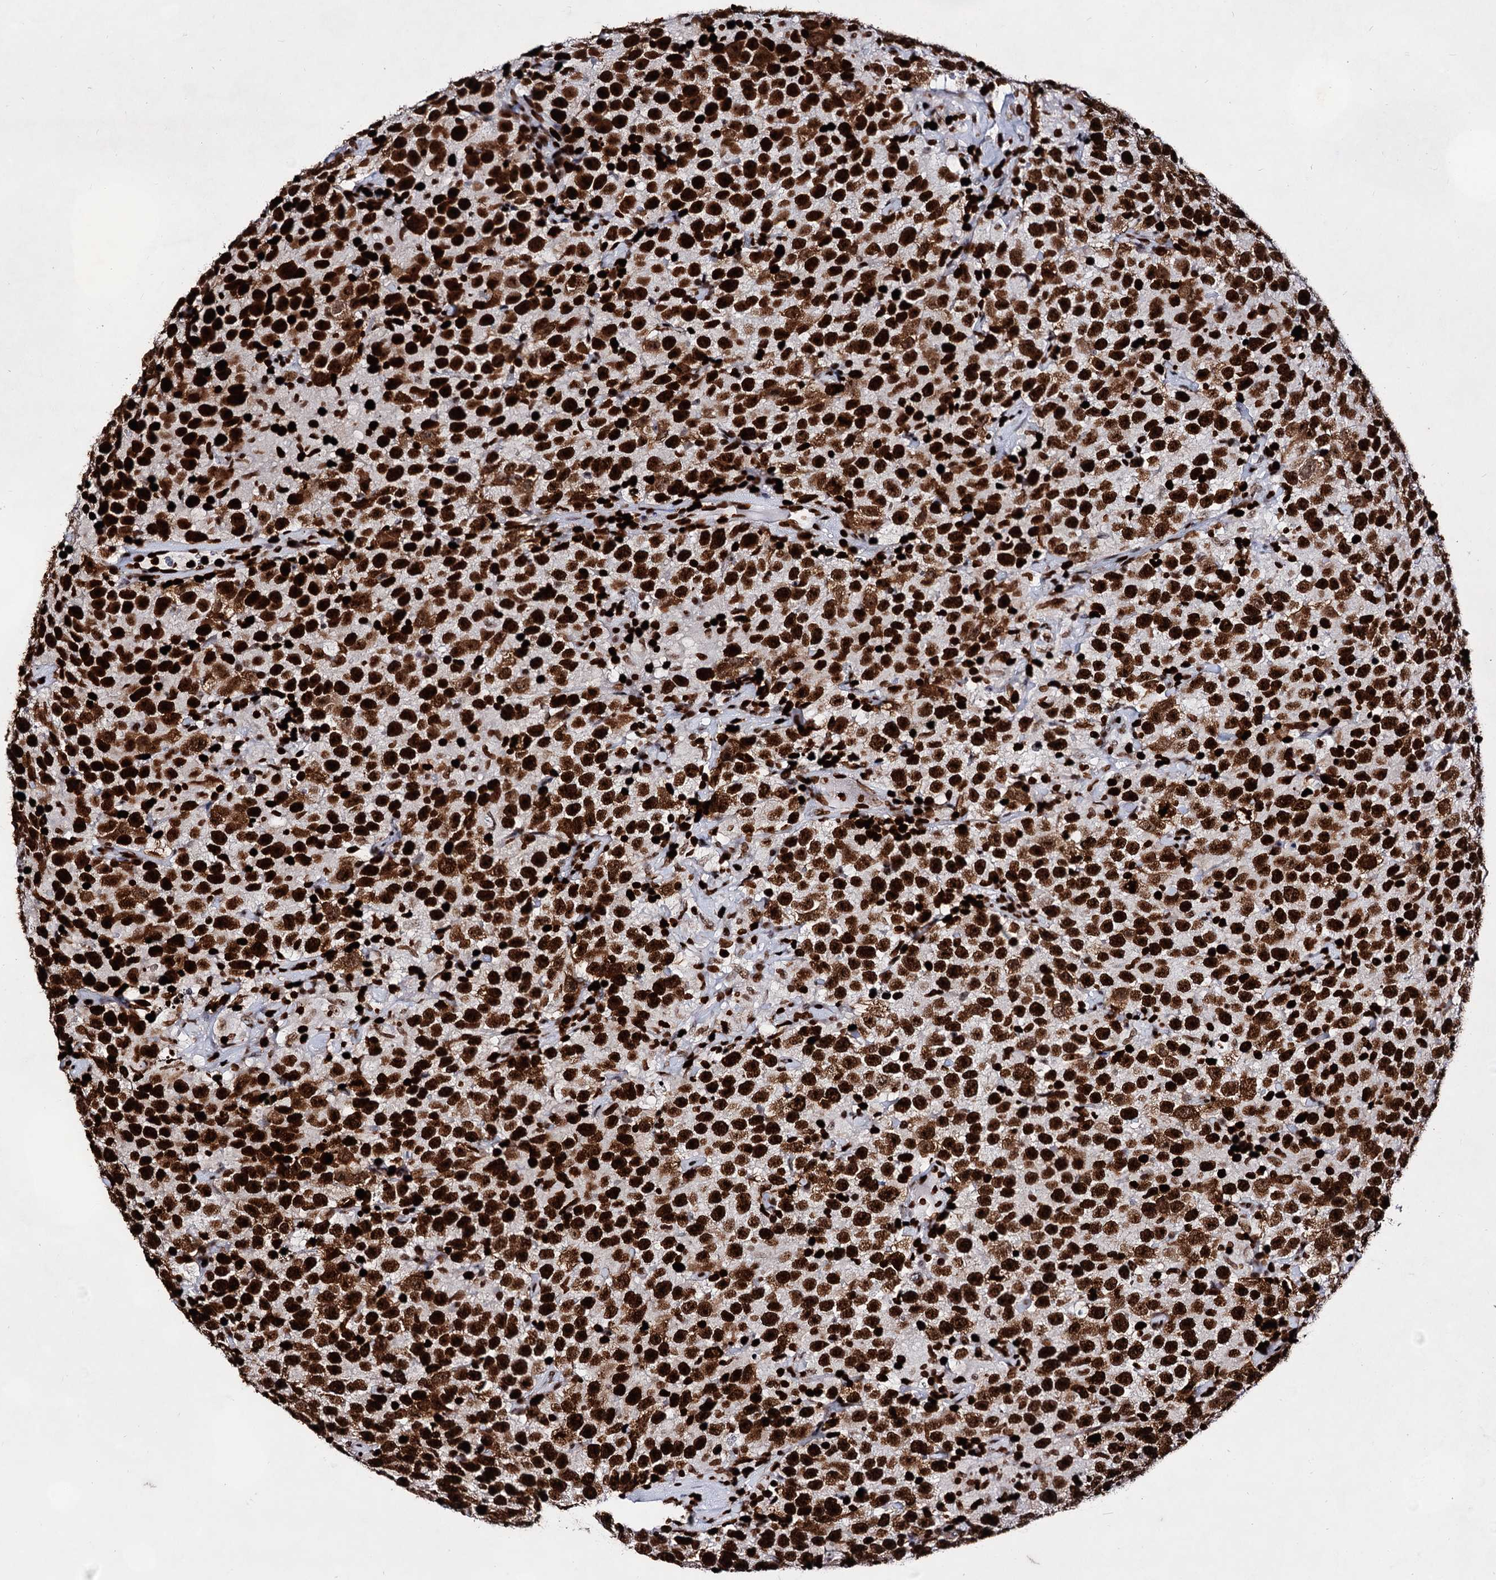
{"staining": {"intensity": "strong", "quantity": ">75%", "location": "nuclear"}, "tissue": "testis cancer", "cell_type": "Tumor cells", "image_type": "cancer", "snomed": [{"axis": "morphology", "description": "Seminoma, NOS"}, {"axis": "topography", "description": "Testis"}], "caption": "An immunohistochemistry micrograph of neoplastic tissue is shown. Protein staining in brown labels strong nuclear positivity in seminoma (testis) within tumor cells. (DAB IHC with brightfield microscopy, high magnification).", "gene": "HMGB2", "patient": {"sex": "male", "age": 41}}